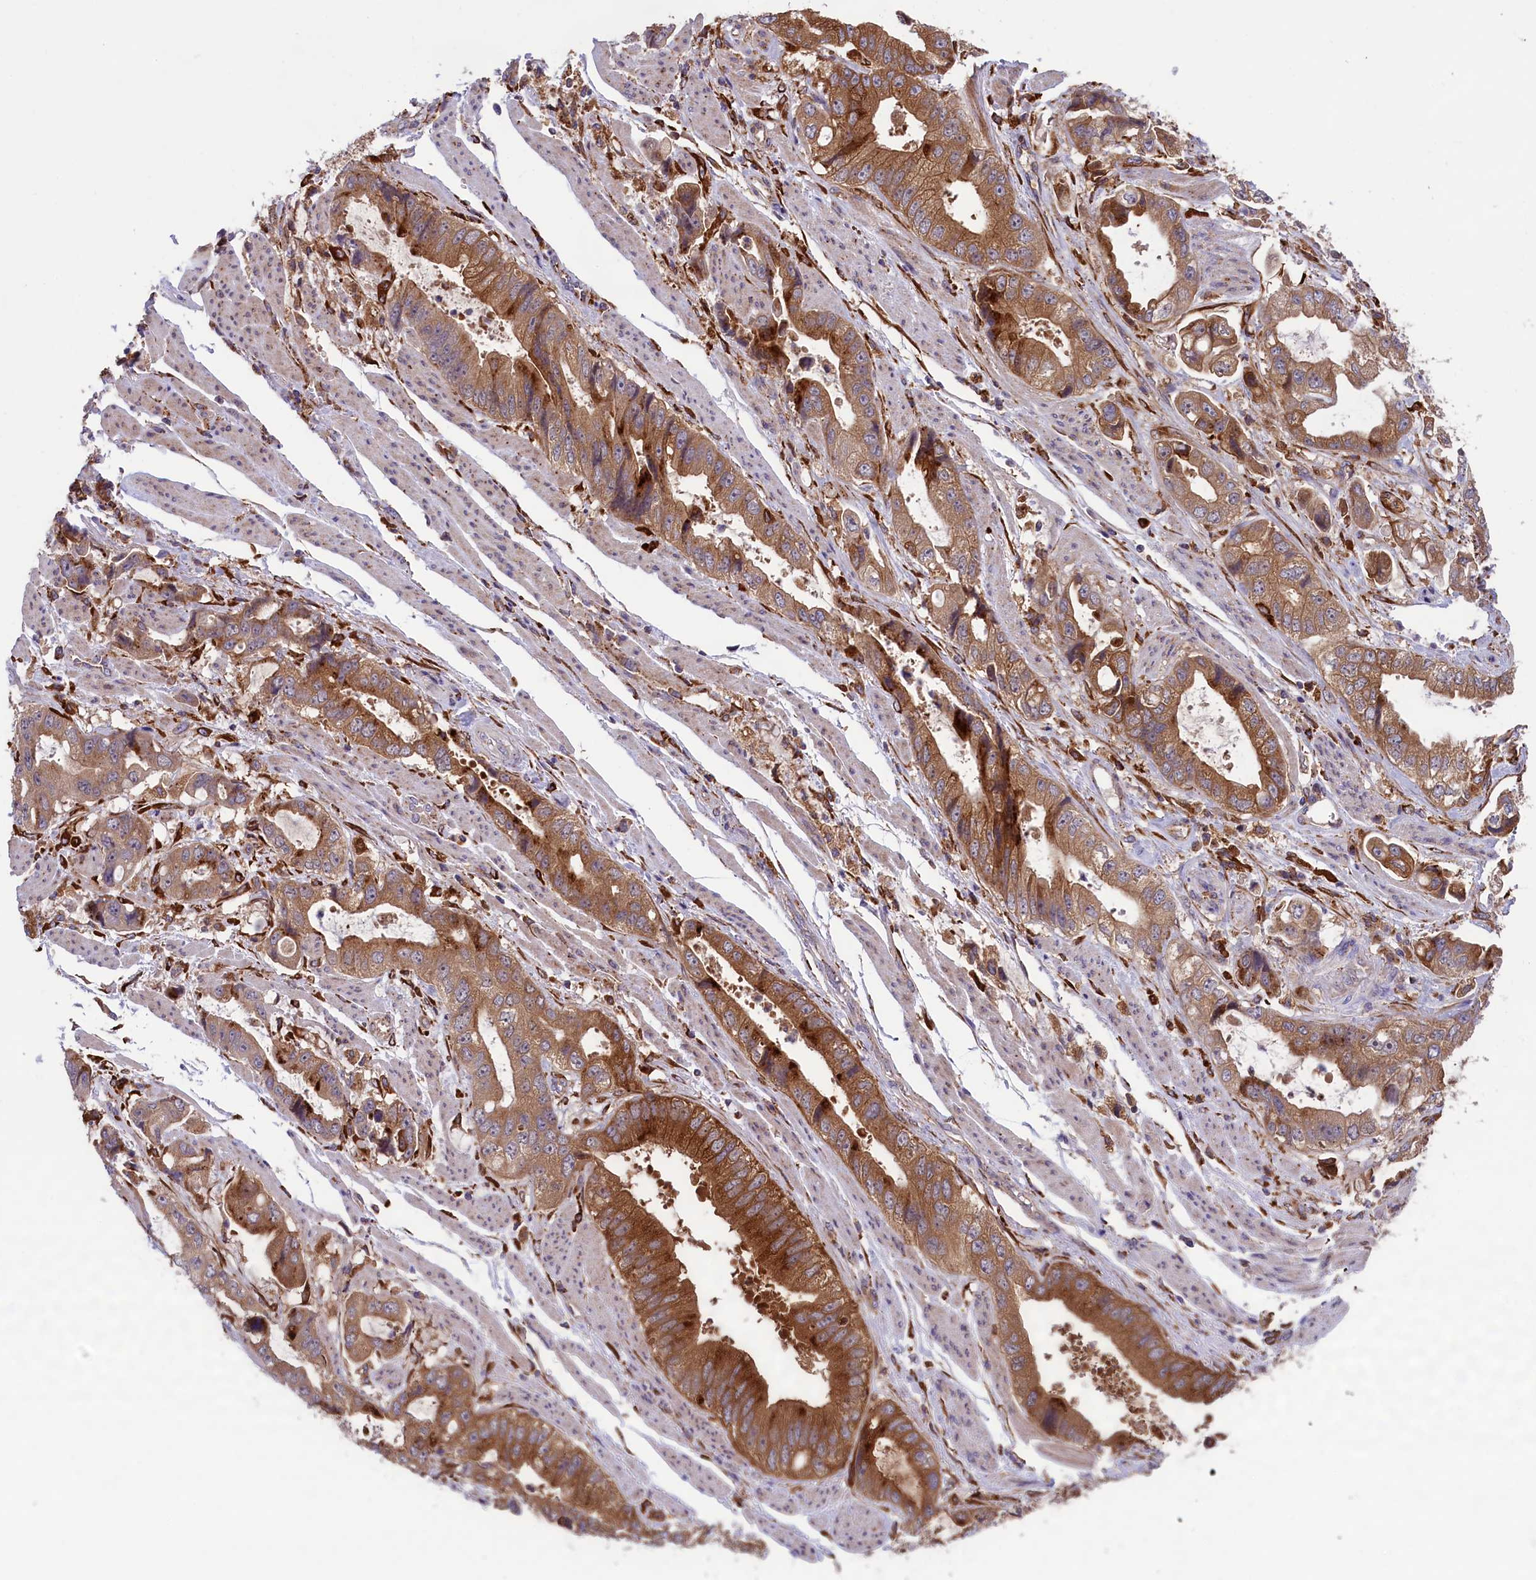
{"staining": {"intensity": "moderate", "quantity": ">75%", "location": "cytoplasmic/membranous"}, "tissue": "stomach cancer", "cell_type": "Tumor cells", "image_type": "cancer", "snomed": [{"axis": "morphology", "description": "Adenocarcinoma, NOS"}, {"axis": "topography", "description": "Stomach"}], "caption": "Immunohistochemical staining of stomach cancer shows medium levels of moderate cytoplasmic/membranous expression in approximately >75% of tumor cells.", "gene": "MAN2B1", "patient": {"sex": "male", "age": 62}}